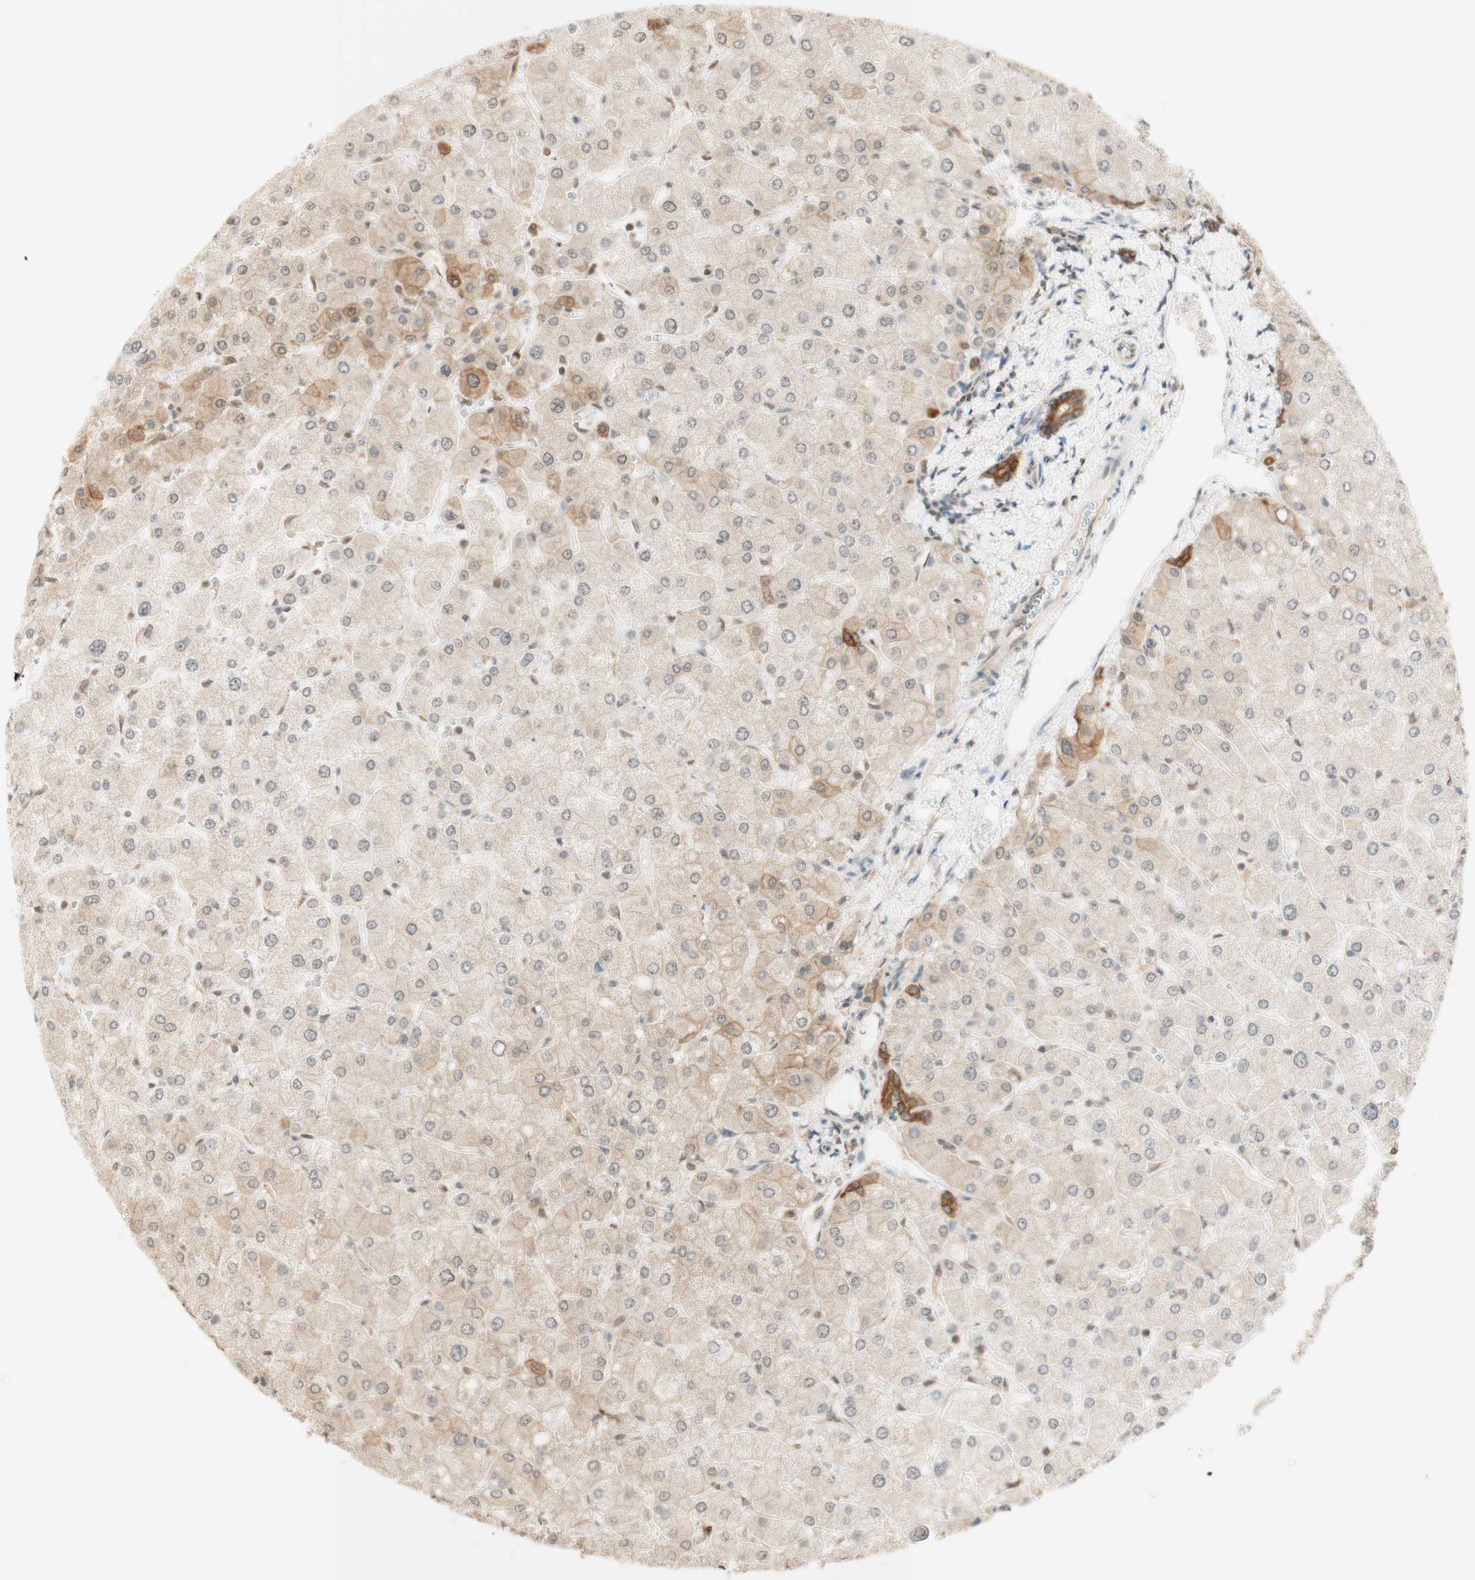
{"staining": {"intensity": "moderate", "quantity": ">75%", "location": "cytoplasmic/membranous"}, "tissue": "liver", "cell_type": "Cholangiocytes", "image_type": "normal", "snomed": [{"axis": "morphology", "description": "Normal tissue, NOS"}, {"axis": "topography", "description": "Liver"}], "caption": "An image showing moderate cytoplasmic/membranous positivity in approximately >75% of cholangiocytes in benign liver, as visualized by brown immunohistochemical staining.", "gene": "SPINT2", "patient": {"sex": "male", "age": 55}}